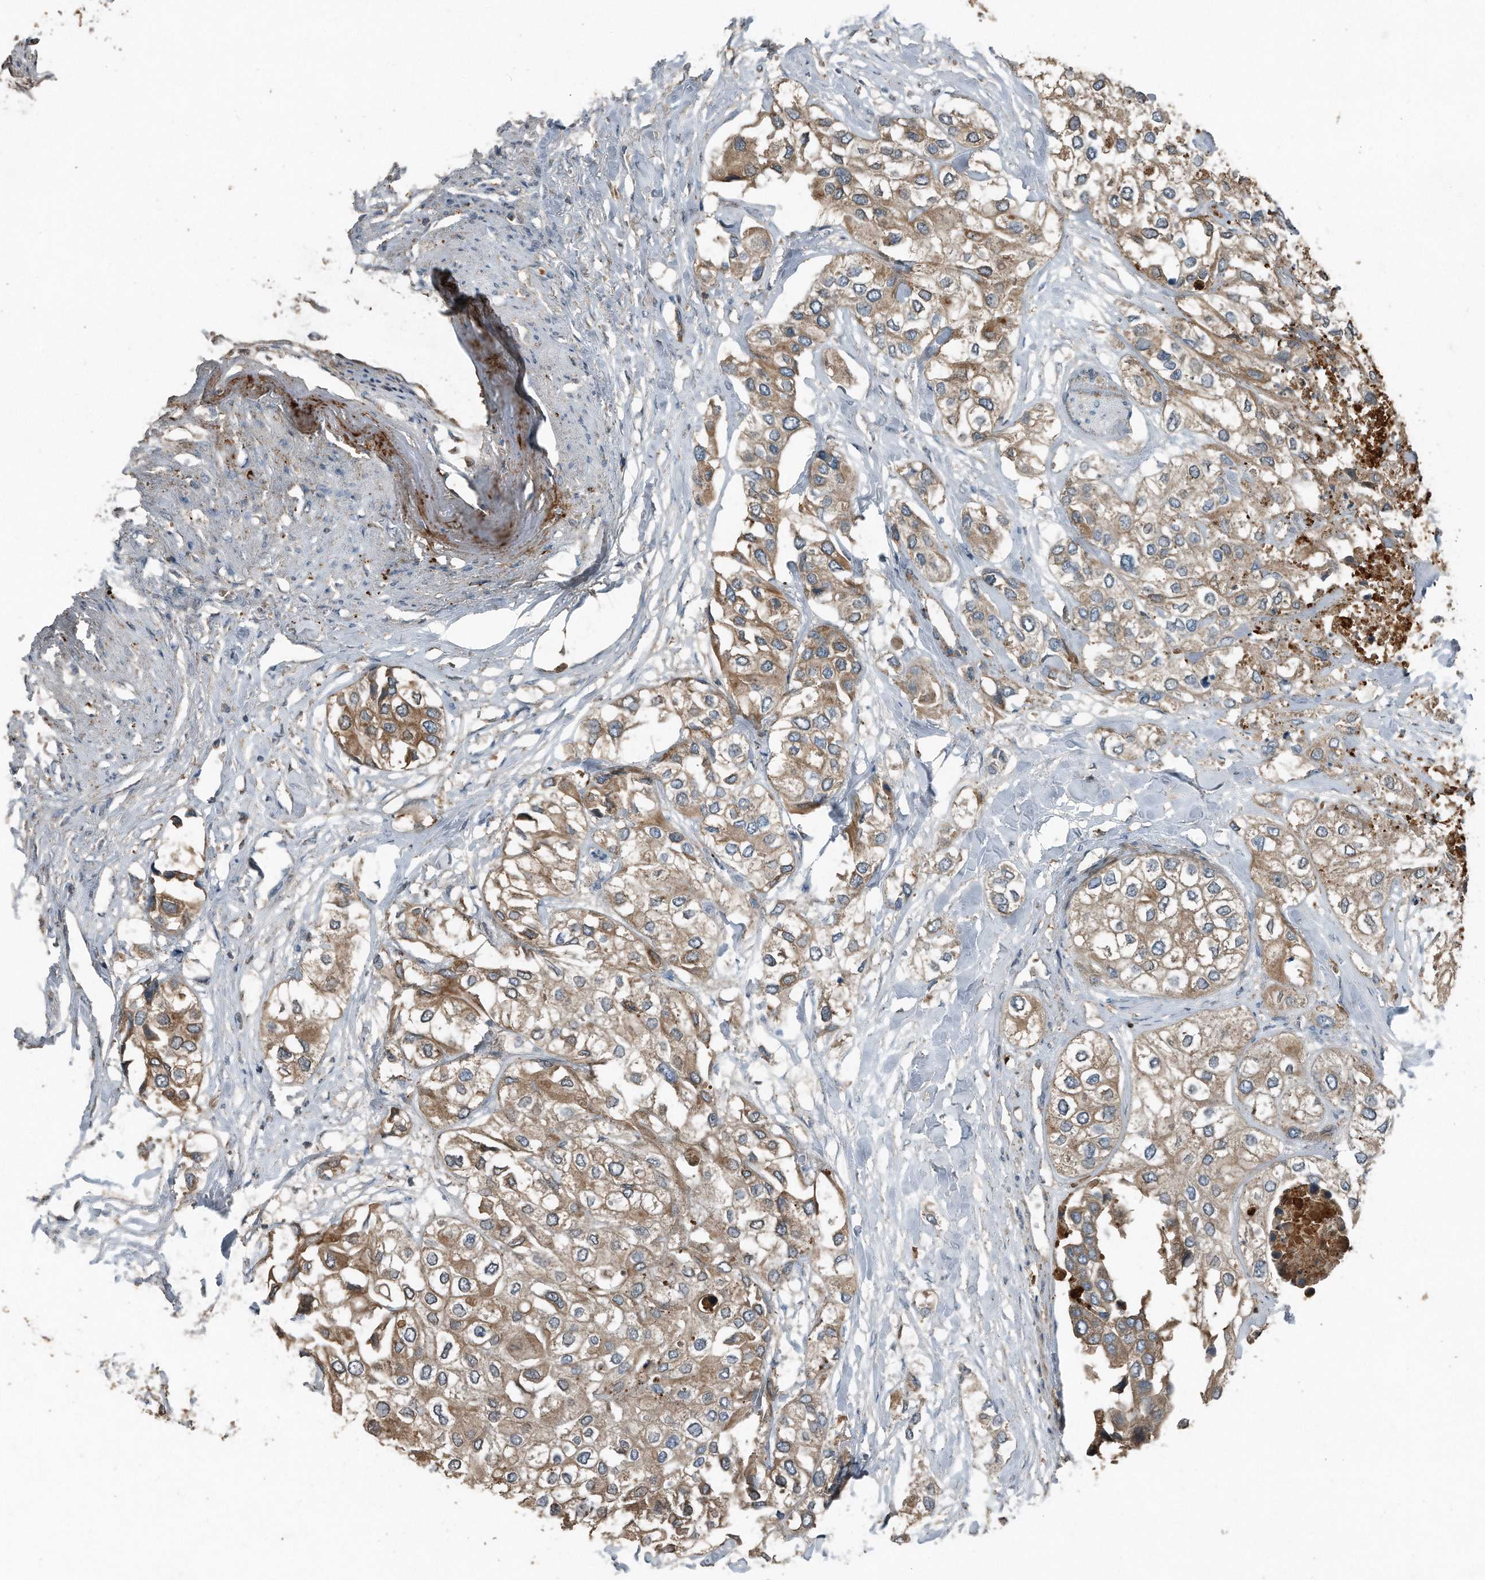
{"staining": {"intensity": "moderate", "quantity": ">75%", "location": "cytoplasmic/membranous"}, "tissue": "urothelial cancer", "cell_type": "Tumor cells", "image_type": "cancer", "snomed": [{"axis": "morphology", "description": "Urothelial carcinoma, High grade"}, {"axis": "topography", "description": "Urinary bladder"}], "caption": "This is a photomicrograph of immunohistochemistry staining of urothelial cancer, which shows moderate staining in the cytoplasmic/membranous of tumor cells.", "gene": "C9", "patient": {"sex": "male", "age": 64}}